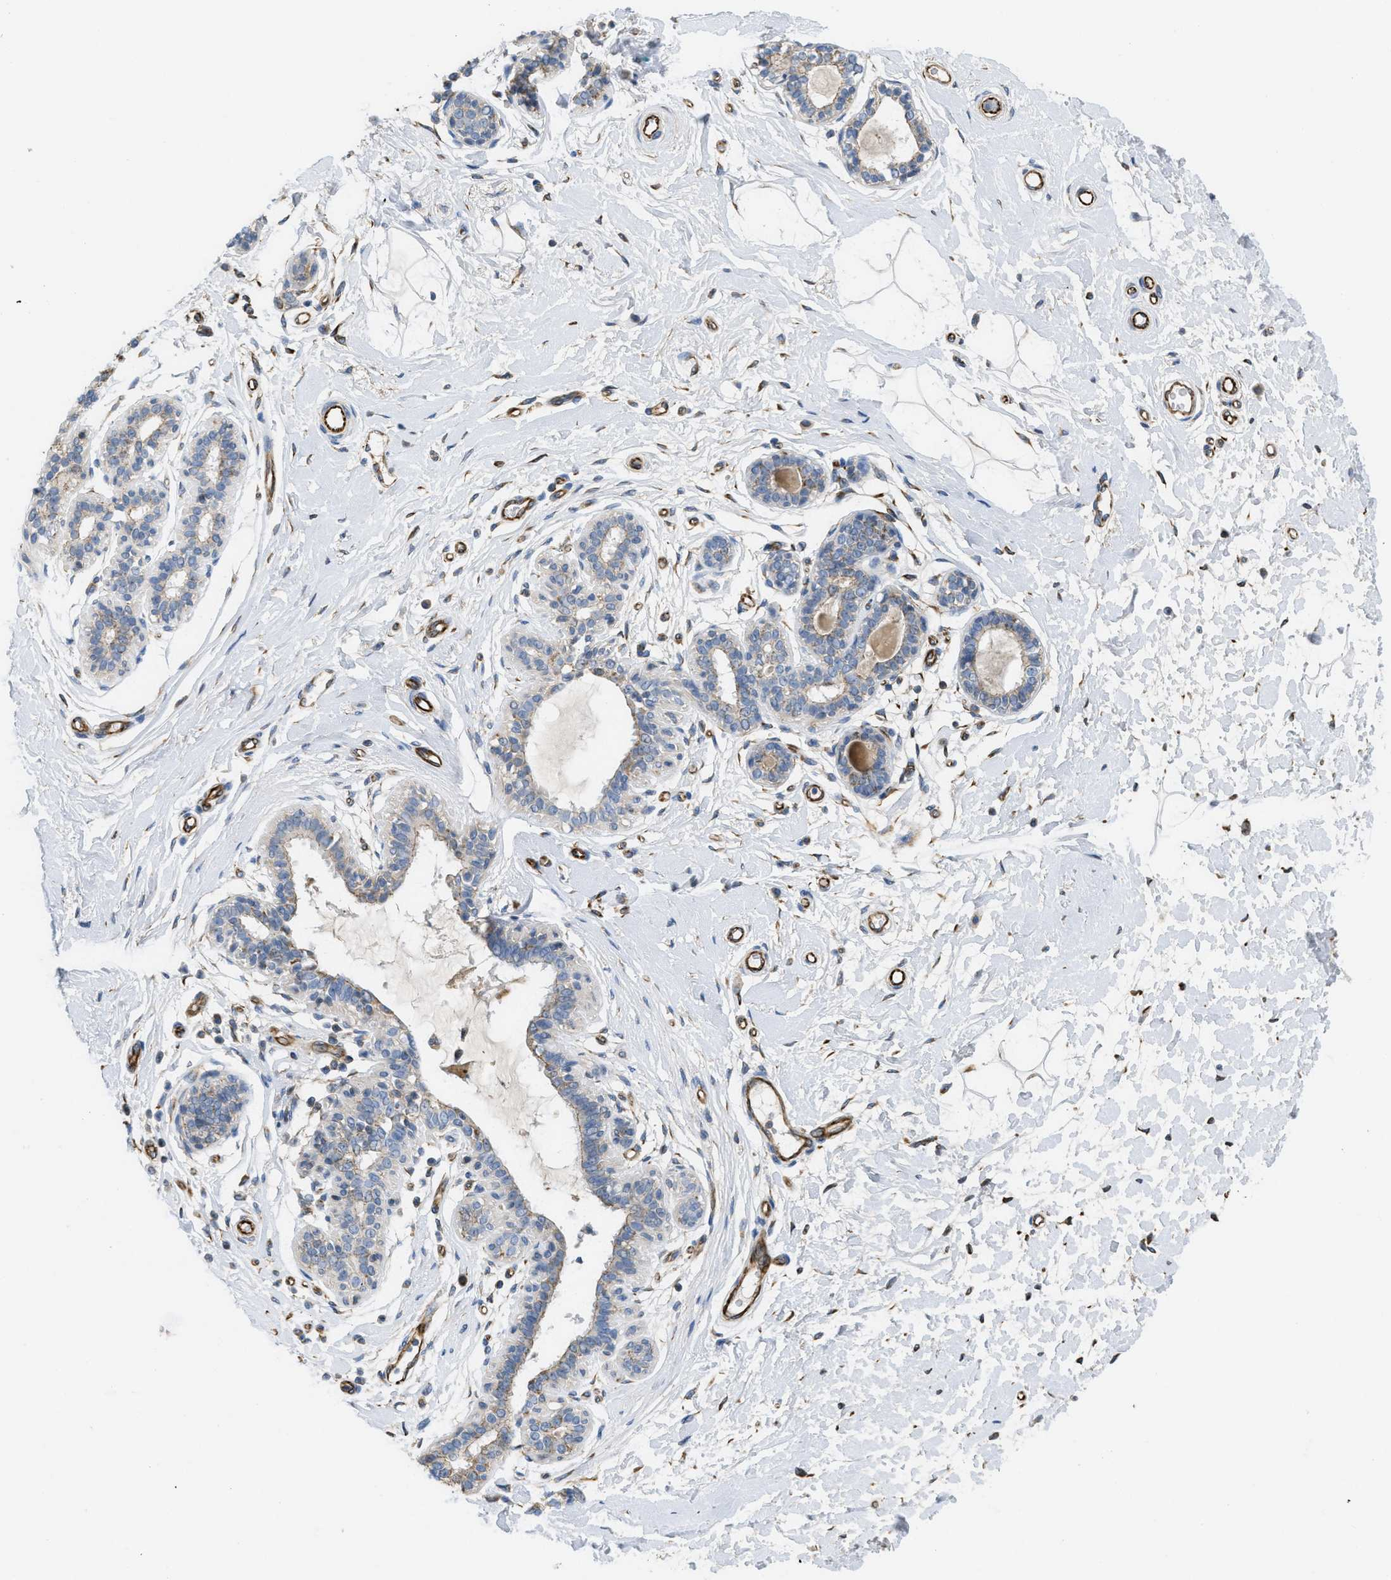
{"staining": {"intensity": "negative", "quantity": "none", "location": "none"}, "tissue": "breast", "cell_type": "Adipocytes", "image_type": "normal", "snomed": [{"axis": "morphology", "description": "Normal tissue, NOS"}, {"axis": "morphology", "description": "Lobular carcinoma"}, {"axis": "topography", "description": "Breast"}], "caption": "Human breast stained for a protein using IHC demonstrates no positivity in adipocytes.", "gene": "BTN3A1", "patient": {"sex": "female", "age": 59}}